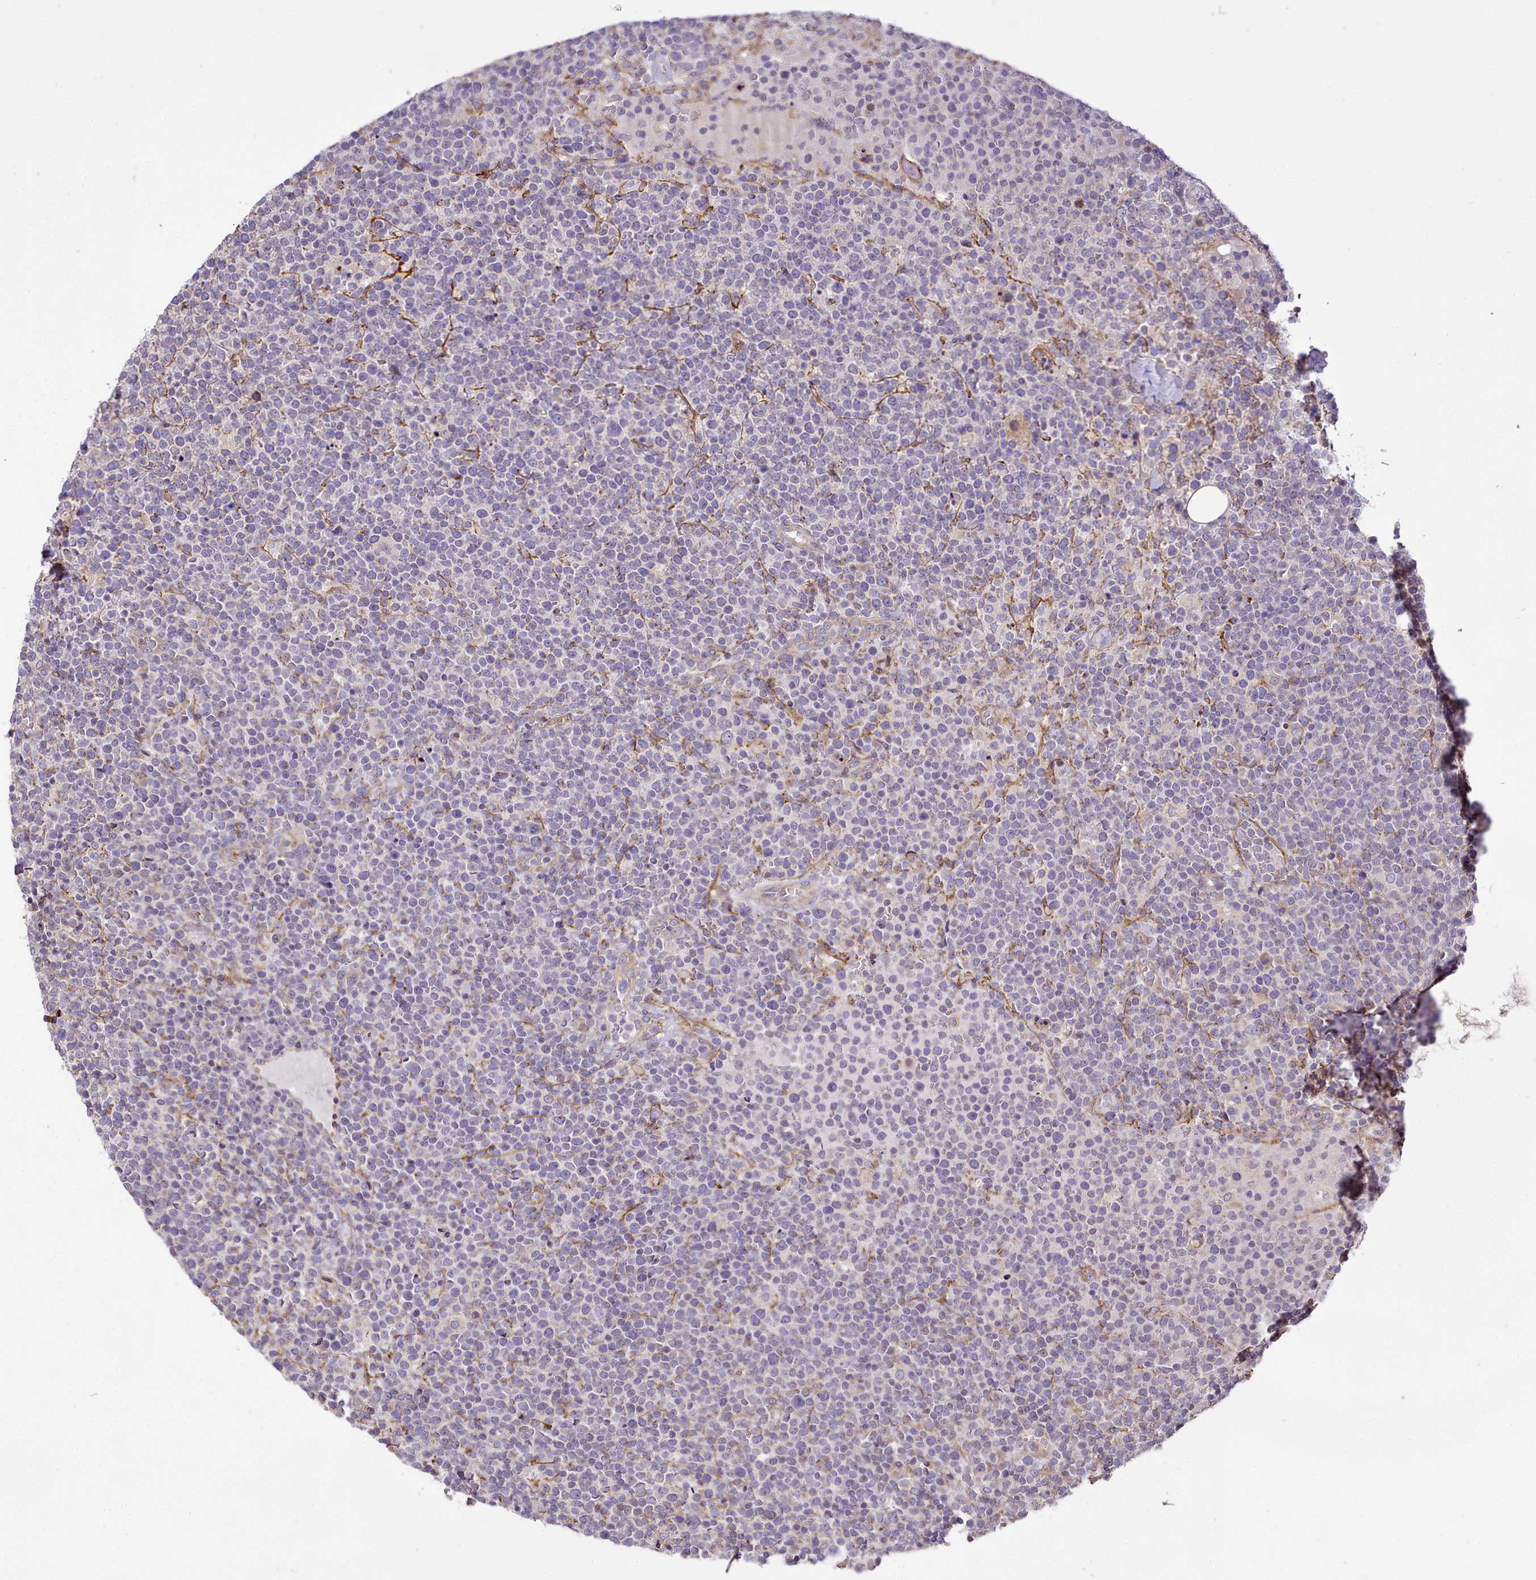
{"staining": {"intensity": "negative", "quantity": "none", "location": "none"}, "tissue": "lymphoma", "cell_type": "Tumor cells", "image_type": "cancer", "snomed": [{"axis": "morphology", "description": "Malignant lymphoma, non-Hodgkin's type, High grade"}, {"axis": "topography", "description": "Lymph node"}], "caption": "Micrograph shows no protein staining in tumor cells of lymphoma tissue. (Brightfield microscopy of DAB immunohistochemistry at high magnification).", "gene": "NBPF1", "patient": {"sex": "male", "age": 61}}